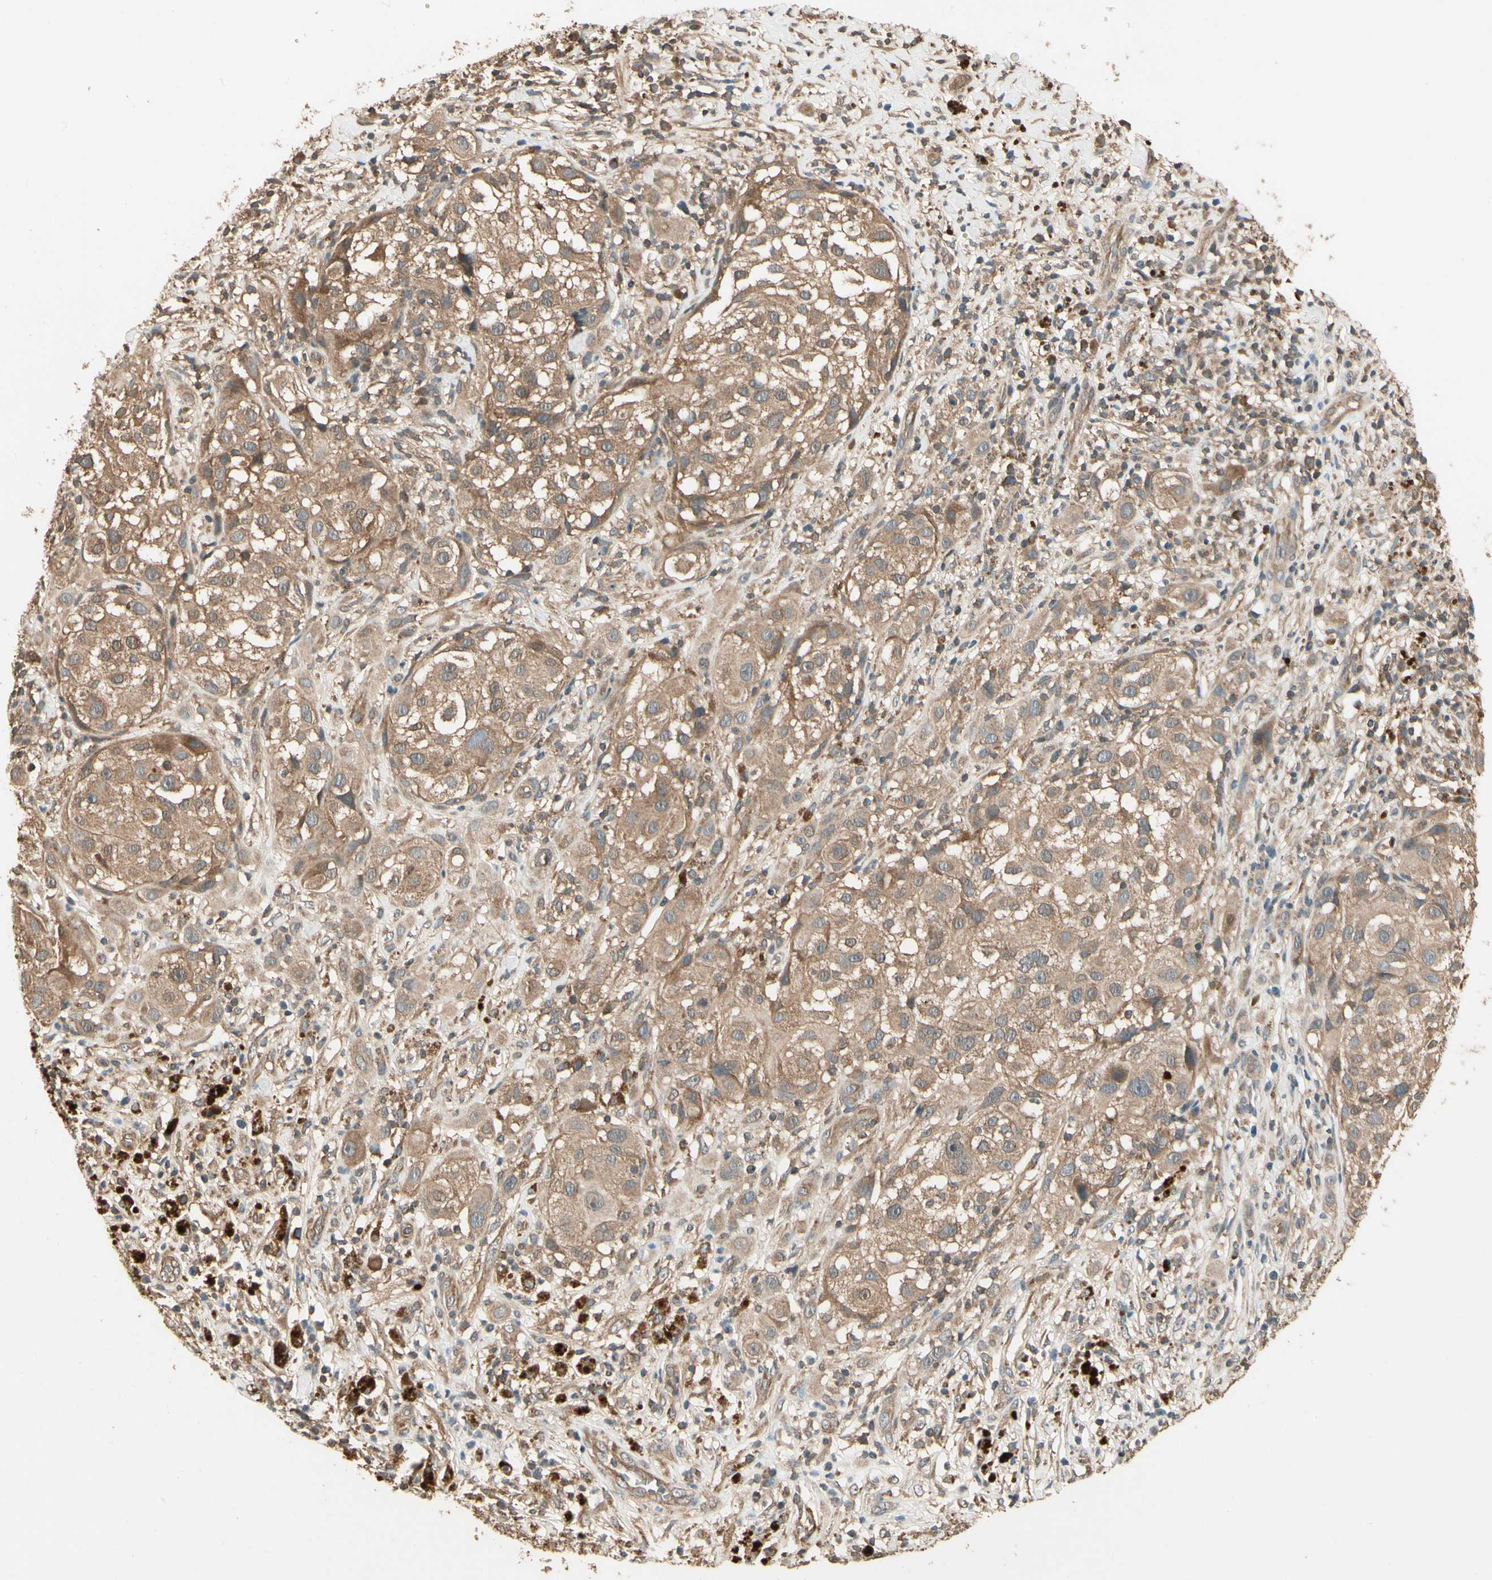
{"staining": {"intensity": "moderate", "quantity": ">75%", "location": "cytoplasmic/membranous"}, "tissue": "melanoma", "cell_type": "Tumor cells", "image_type": "cancer", "snomed": [{"axis": "morphology", "description": "Necrosis, NOS"}, {"axis": "morphology", "description": "Malignant melanoma, NOS"}, {"axis": "topography", "description": "Skin"}], "caption": "This is a micrograph of immunohistochemistry staining of malignant melanoma, which shows moderate staining in the cytoplasmic/membranous of tumor cells.", "gene": "CCT7", "patient": {"sex": "female", "age": 87}}